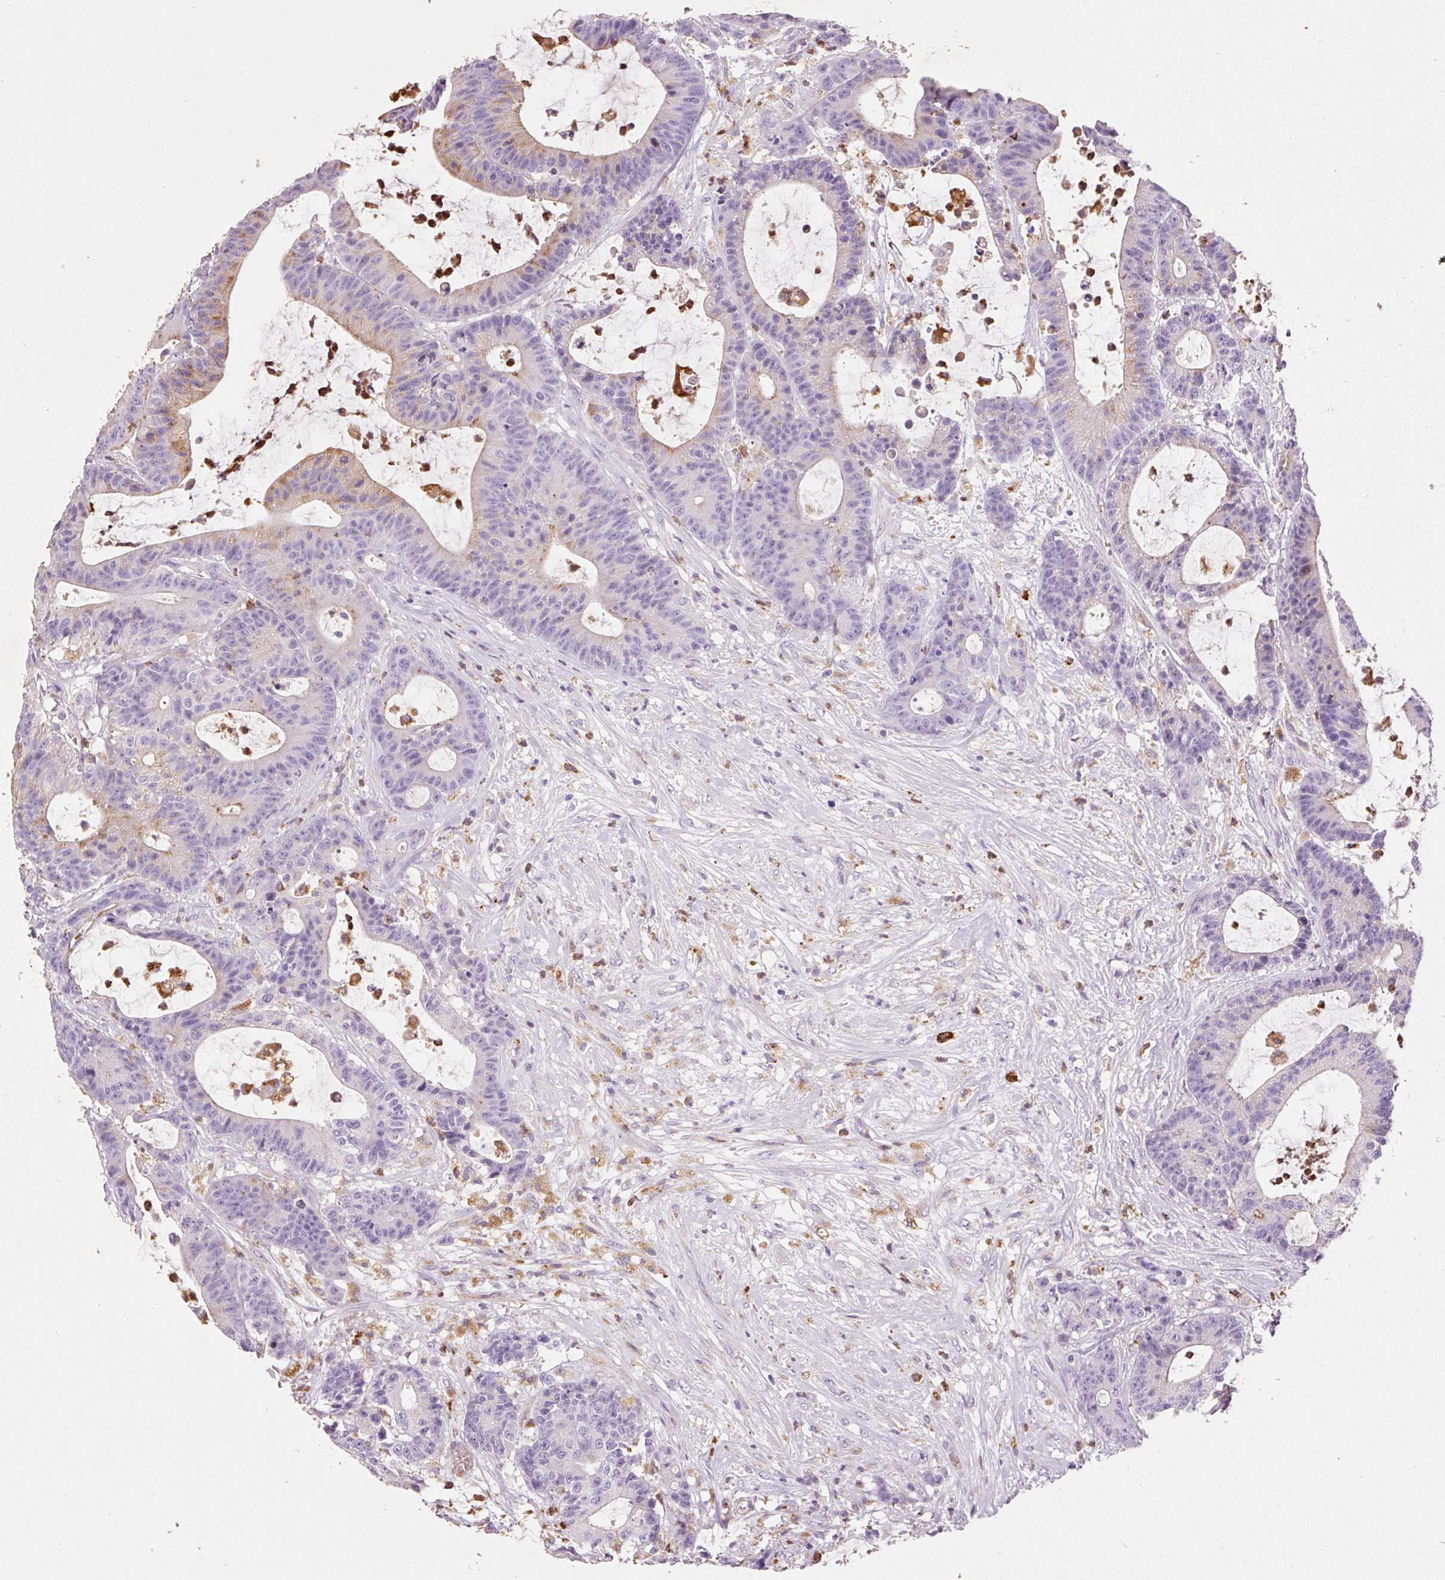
{"staining": {"intensity": "moderate", "quantity": "<25%", "location": "cytoplasmic/membranous"}, "tissue": "colorectal cancer", "cell_type": "Tumor cells", "image_type": "cancer", "snomed": [{"axis": "morphology", "description": "Adenocarcinoma, NOS"}, {"axis": "topography", "description": "Colon"}], "caption": "Tumor cells exhibit low levels of moderate cytoplasmic/membranous staining in about <25% of cells in colorectal adenocarcinoma.", "gene": "TMC8", "patient": {"sex": "female", "age": 84}}